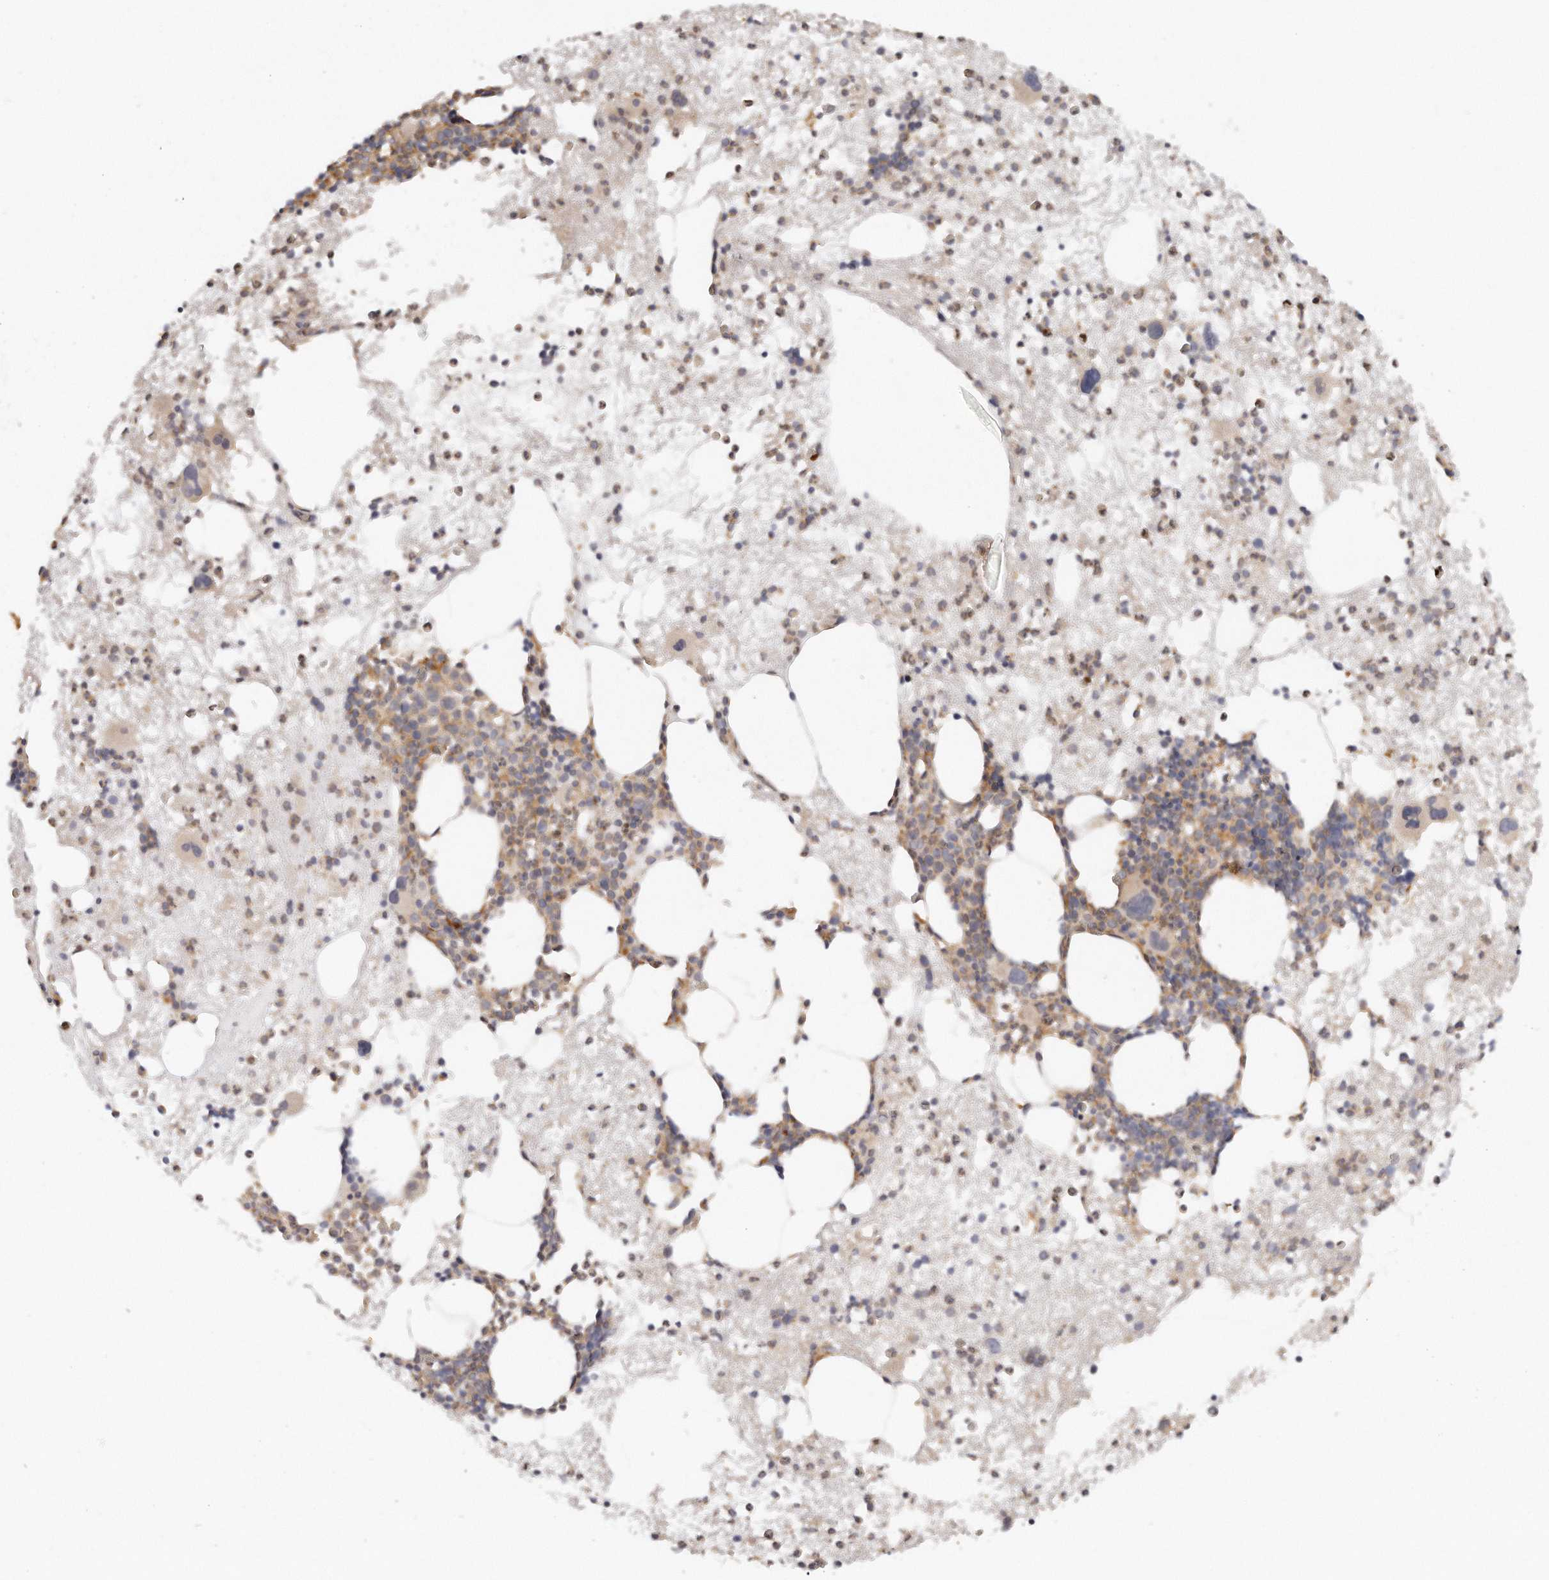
{"staining": {"intensity": "moderate", "quantity": "25%-75%", "location": "cytoplasmic/membranous"}, "tissue": "bone marrow", "cell_type": "Hematopoietic cells", "image_type": "normal", "snomed": [{"axis": "morphology", "description": "Normal tissue, NOS"}, {"axis": "topography", "description": "Bone marrow"}], "caption": "Immunohistochemistry (IHC) (DAB) staining of unremarkable bone marrow shows moderate cytoplasmic/membranous protein staining in approximately 25%-75% of hematopoietic cells.", "gene": "TTLL4", "patient": {"sex": "female", "age": 57}}